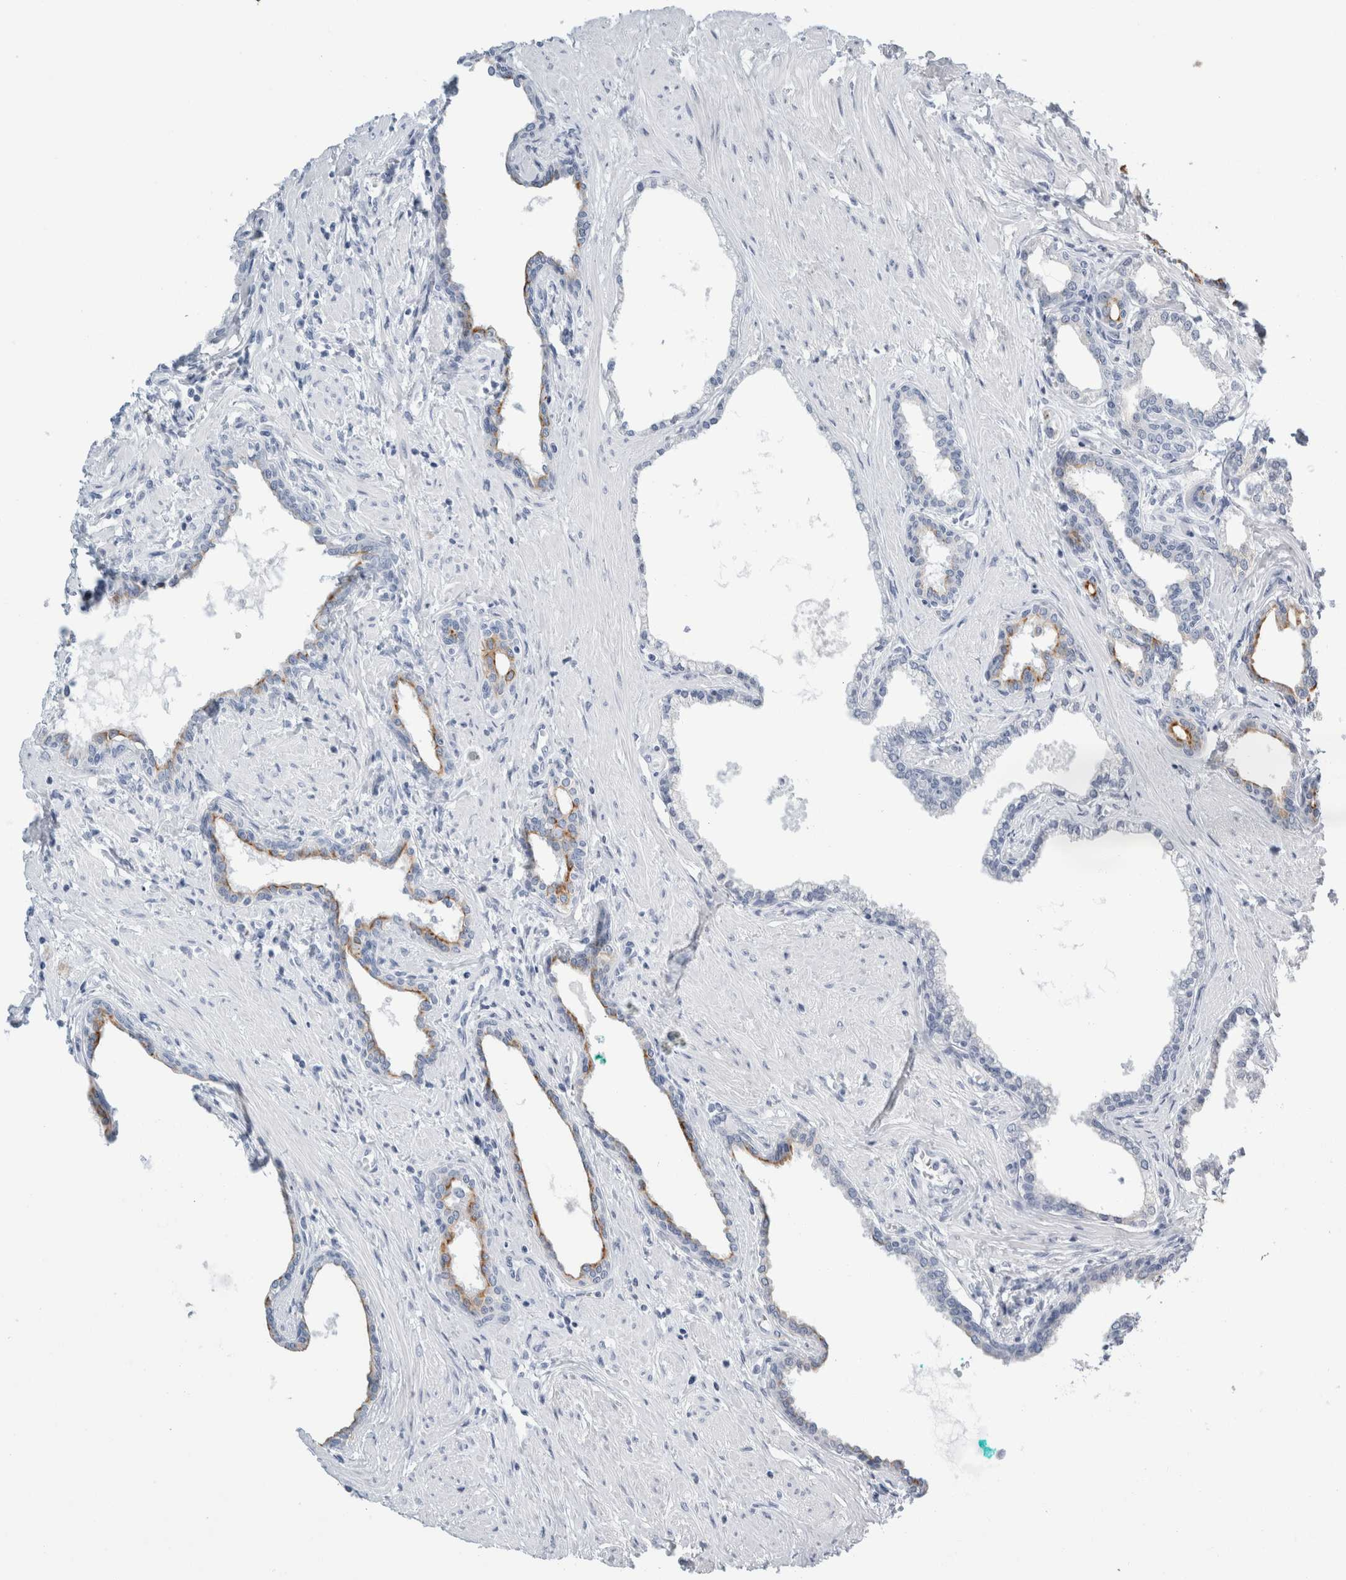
{"staining": {"intensity": "moderate", "quantity": "<25%", "location": "cytoplasmic/membranous"}, "tissue": "prostate cancer", "cell_type": "Tumor cells", "image_type": "cancer", "snomed": [{"axis": "morphology", "description": "Adenocarcinoma, High grade"}, {"axis": "topography", "description": "Prostate"}], "caption": "Protein expression analysis of adenocarcinoma (high-grade) (prostate) reveals moderate cytoplasmic/membranous expression in approximately <25% of tumor cells.", "gene": "RPH3AL", "patient": {"sex": "male", "age": 52}}